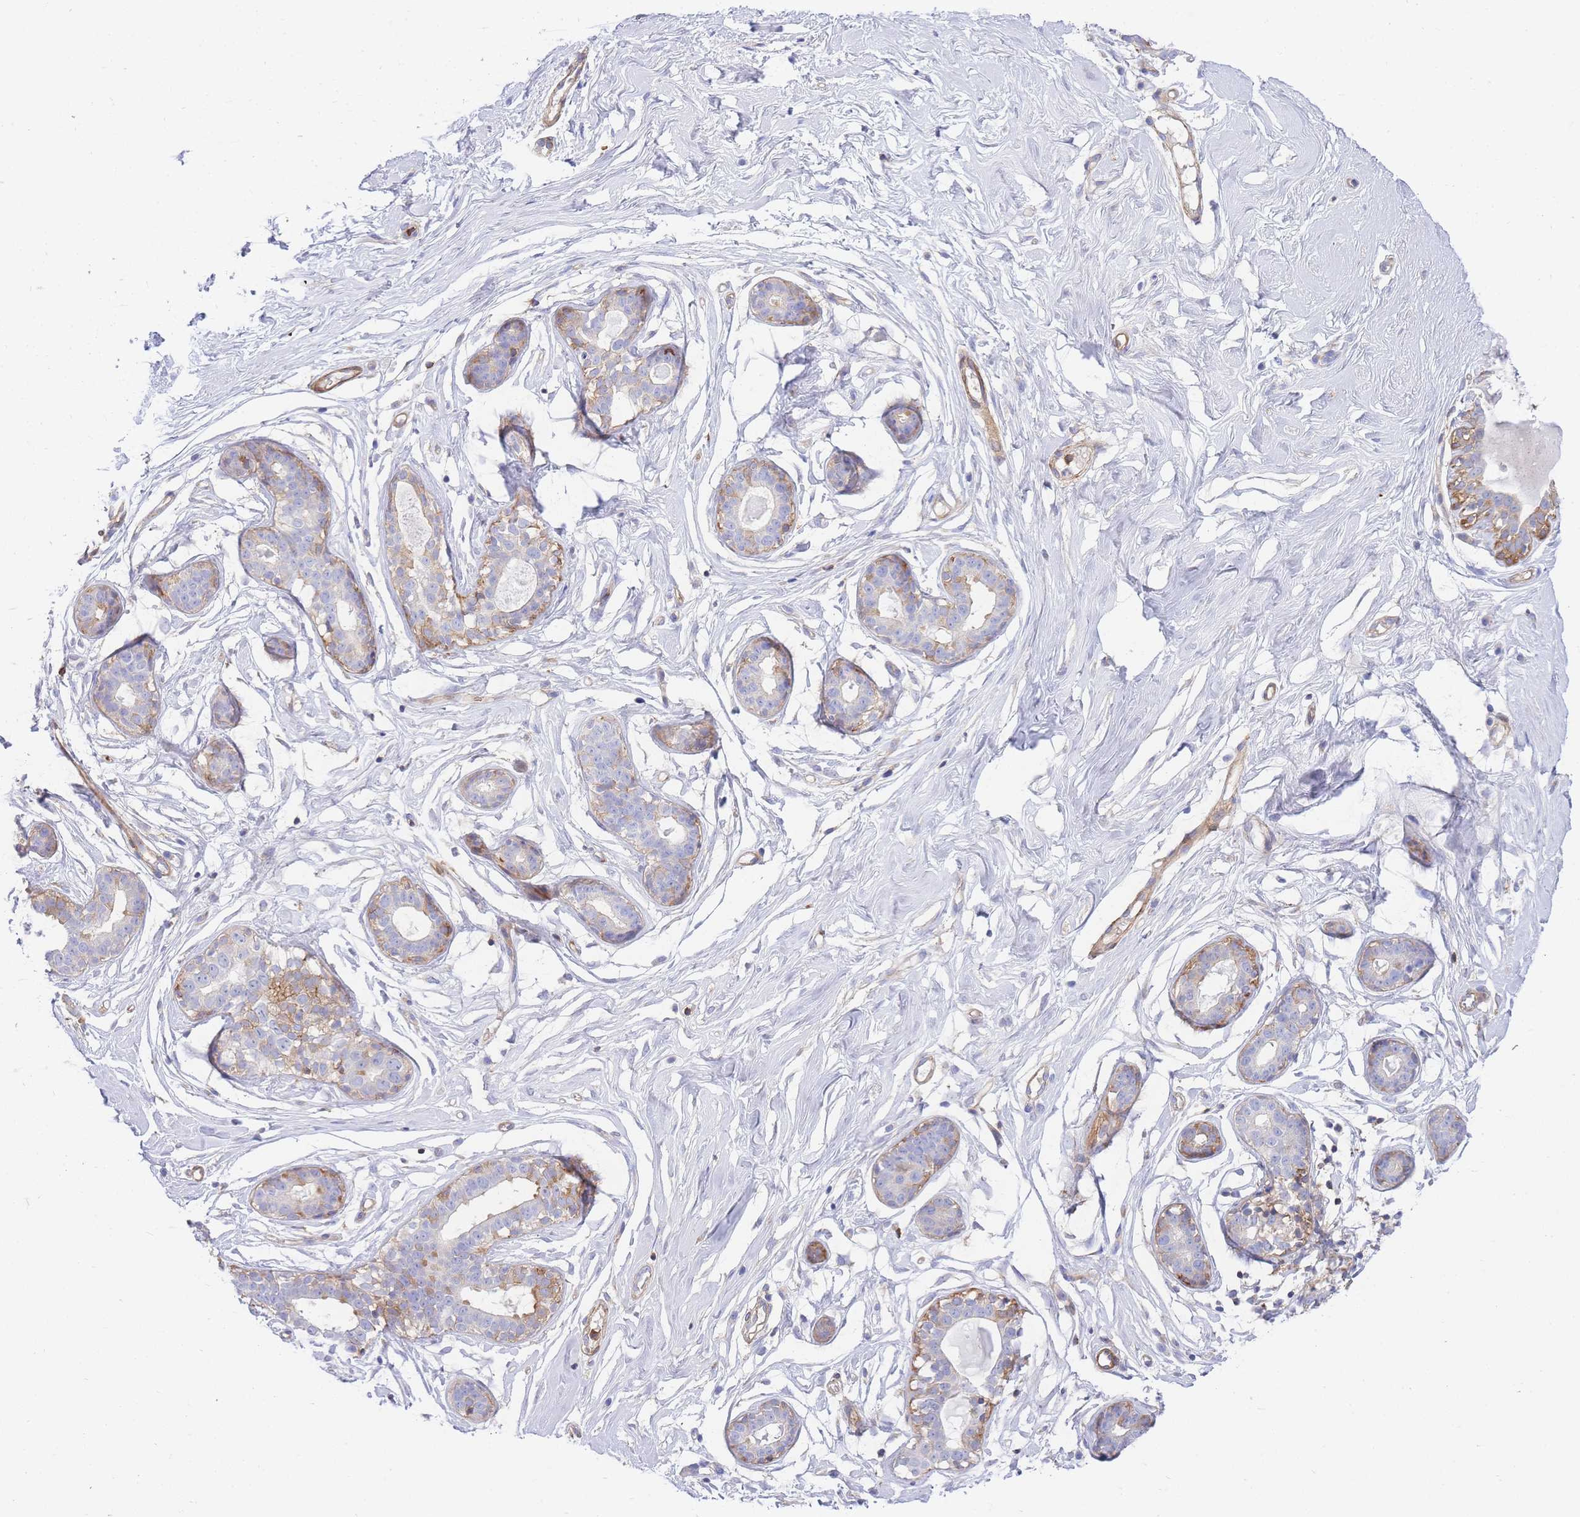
{"staining": {"intensity": "negative", "quantity": "none", "location": "none"}, "tissue": "breast", "cell_type": "Adipocytes", "image_type": "normal", "snomed": [{"axis": "morphology", "description": "Normal tissue, NOS"}, {"axis": "morphology", "description": "Adenoma, NOS"}, {"axis": "topography", "description": "Breast"}], "caption": "Unremarkable breast was stained to show a protein in brown. There is no significant positivity in adipocytes.", "gene": "FBN3", "patient": {"sex": "female", "age": 23}}